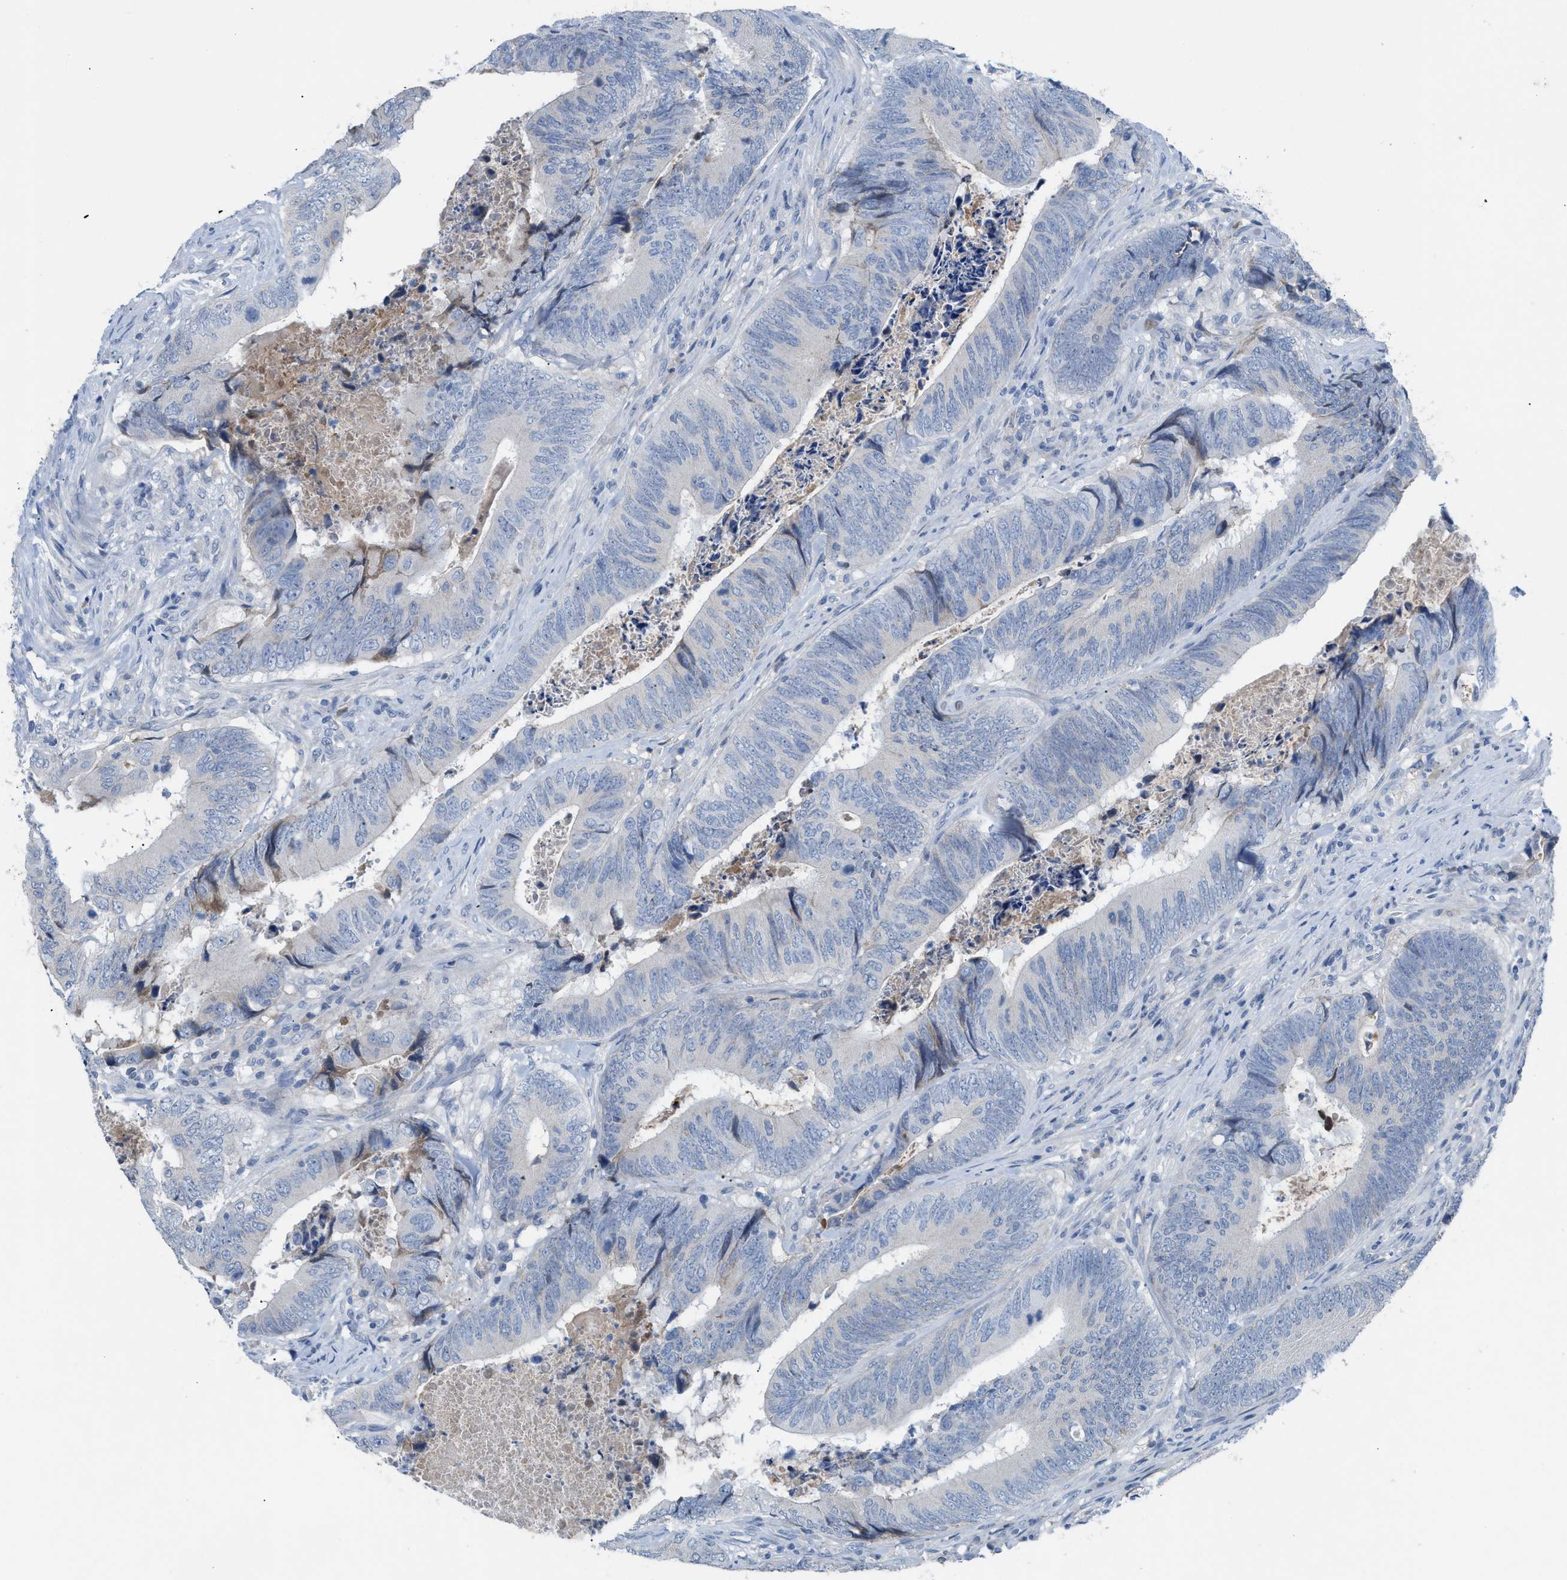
{"staining": {"intensity": "negative", "quantity": "none", "location": "none"}, "tissue": "colorectal cancer", "cell_type": "Tumor cells", "image_type": "cancer", "snomed": [{"axis": "morphology", "description": "Normal tissue, NOS"}, {"axis": "morphology", "description": "Adenocarcinoma, NOS"}, {"axis": "topography", "description": "Colon"}], "caption": "This is an immunohistochemistry photomicrograph of colorectal cancer (adenocarcinoma). There is no positivity in tumor cells.", "gene": "HPX", "patient": {"sex": "male", "age": 56}}